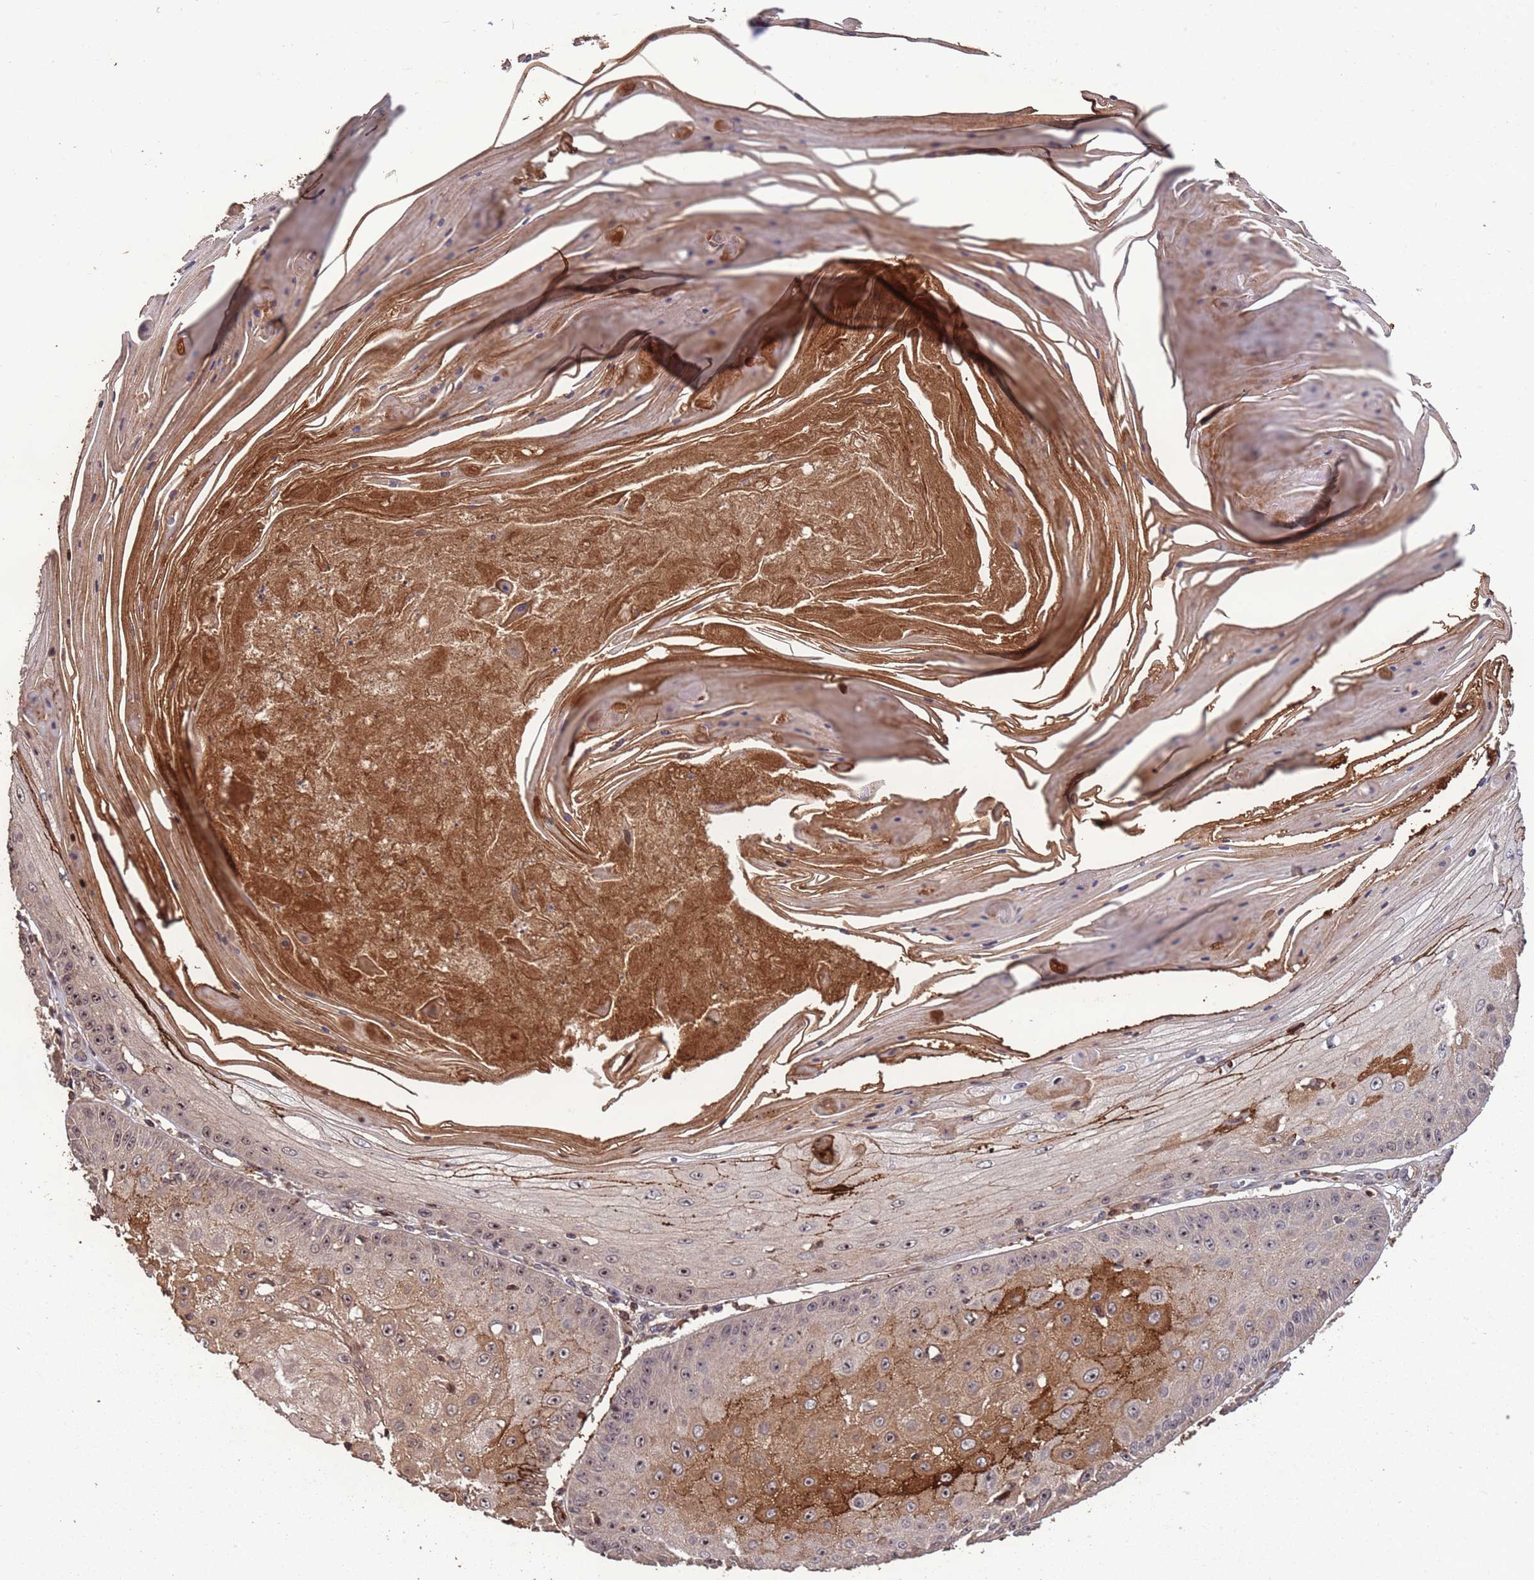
{"staining": {"intensity": "moderate", "quantity": "<25%", "location": "cytoplasmic/membranous,nuclear"}, "tissue": "skin cancer", "cell_type": "Tumor cells", "image_type": "cancer", "snomed": [{"axis": "morphology", "description": "Squamous cell carcinoma, NOS"}, {"axis": "topography", "description": "Skin"}], "caption": "About <25% of tumor cells in squamous cell carcinoma (skin) reveal moderate cytoplasmic/membranous and nuclear protein expression as visualized by brown immunohistochemical staining.", "gene": "CCDC184", "patient": {"sex": "male", "age": 70}}